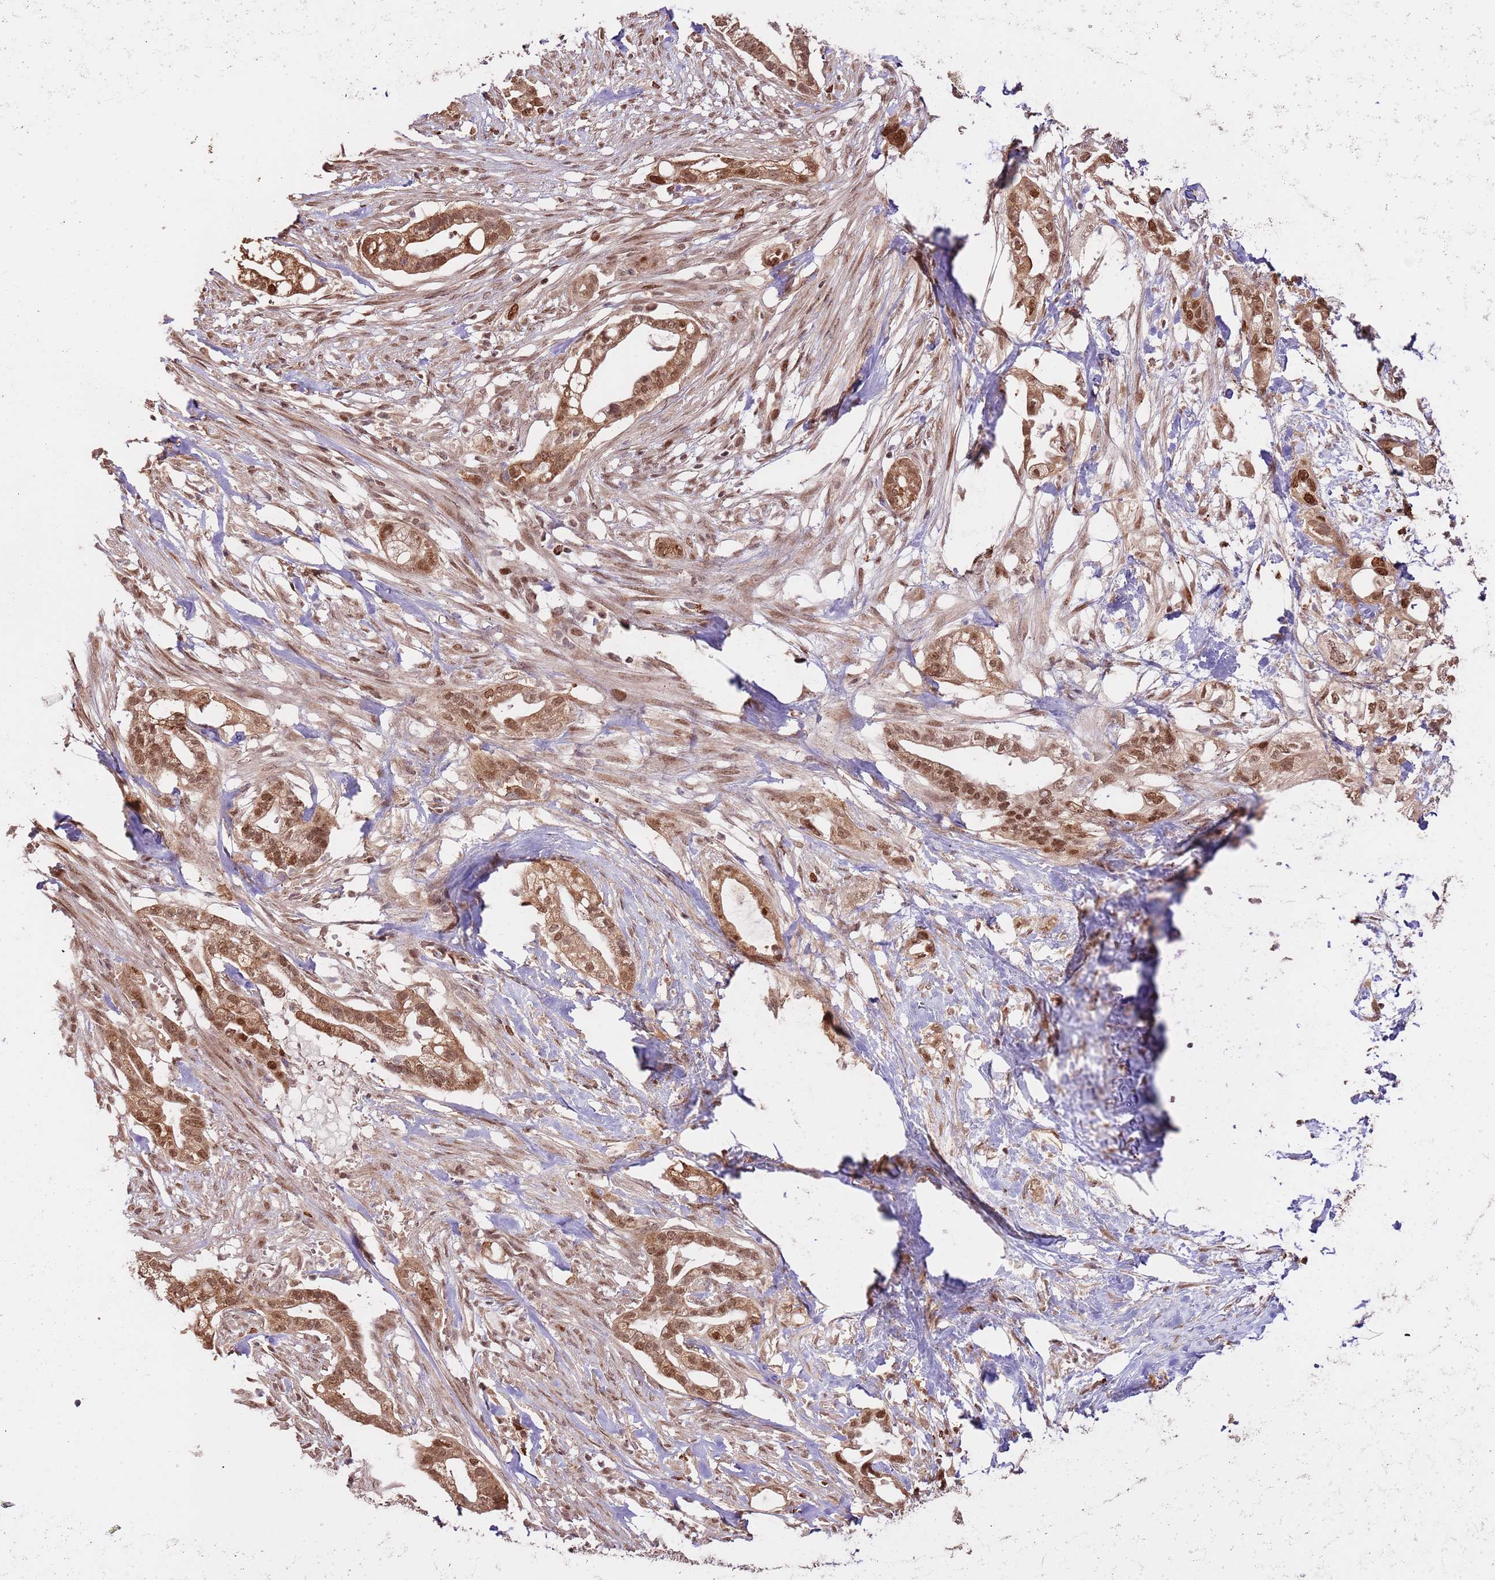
{"staining": {"intensity": "moderate", "quantity": ">75%", "location": "cytoplasmic/membranous,nuclear"}, "tissue": "pancreatic cancer", "cell_type": "Tumor cells", "image_type": "cancer", "snomed": [{"axis": "morphology", "description": "Adenocarcinoma, NOS"}, {"axis": "topography", "description": "Pancreas"}], "caption": "A high-resolution histopathology image shows immunohistochemistry staining of pancreatic cancer, which exhibits moderate cytoplasmic/membranous and nuclear staining in about >75% of tumor cells. Immunohistochemistry (ihc) stains the protein in brown and the nuclei are stained blue.", "gene": "RIF1", "patient": {"sex": "male", "age": 44}}